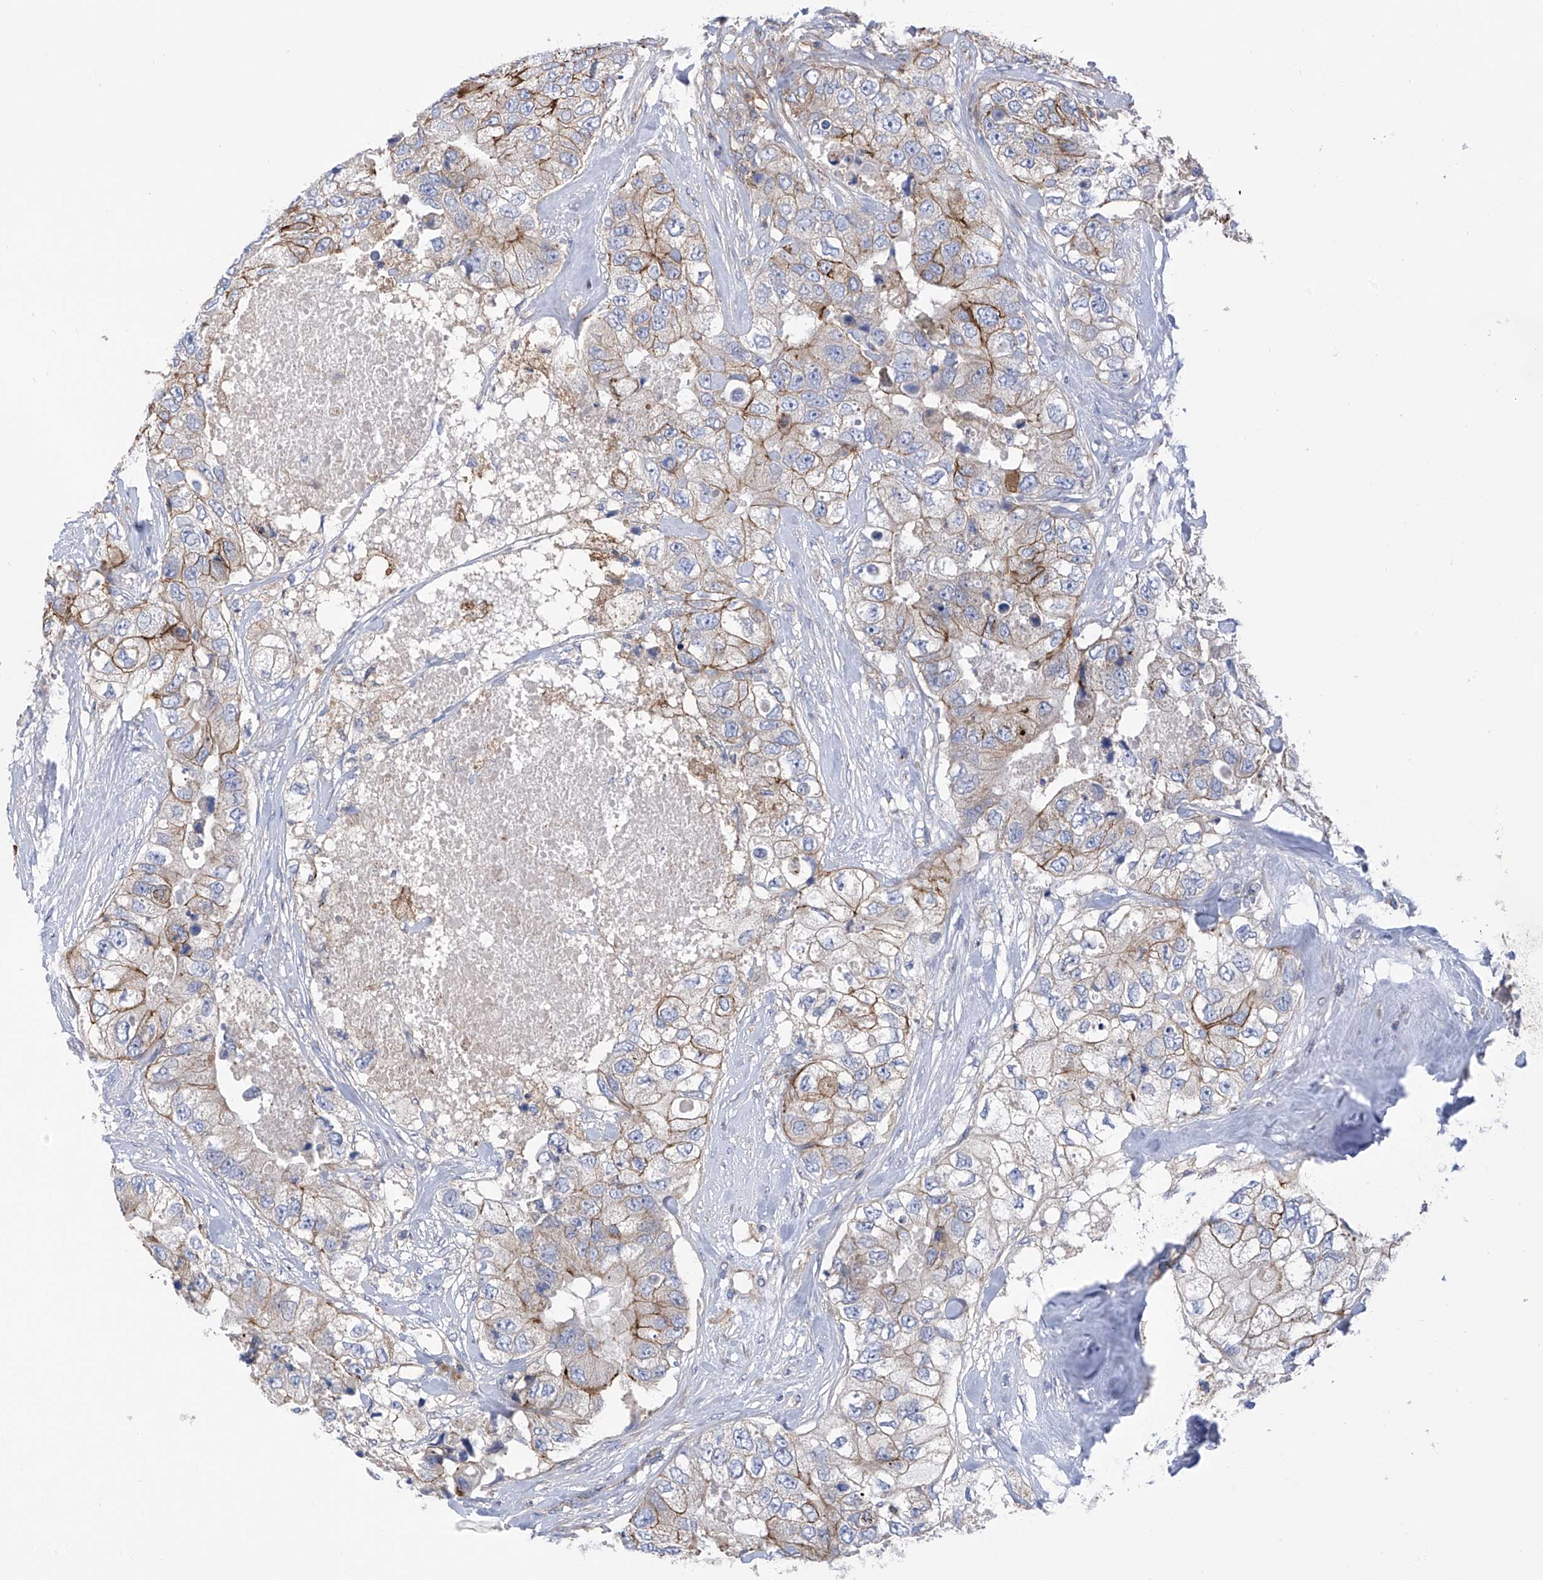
{"staining": {"intensity": "moderate", "quantity": "25%-75%", "location": "cytoplasmic/membranous"}, "tissue": "breast cancer", "cell_type": "Tumor cells", "image_type": "cancer", "snomed": [{"axis": "morphology", "description": "Duct carcinoma"}, {"axis": "topography", "description": "Breast"}], "caption": "DAB (3,3'-diaminobenzidine) immunohistochemical staining of human breast intraductal carcinoma demonstrates moderate cytoplasmic/membranous protein positivity in about 25%-75% of tumor cells.", "gene": "P2RX7", "patient": {"sex": "female", "age": 62}}